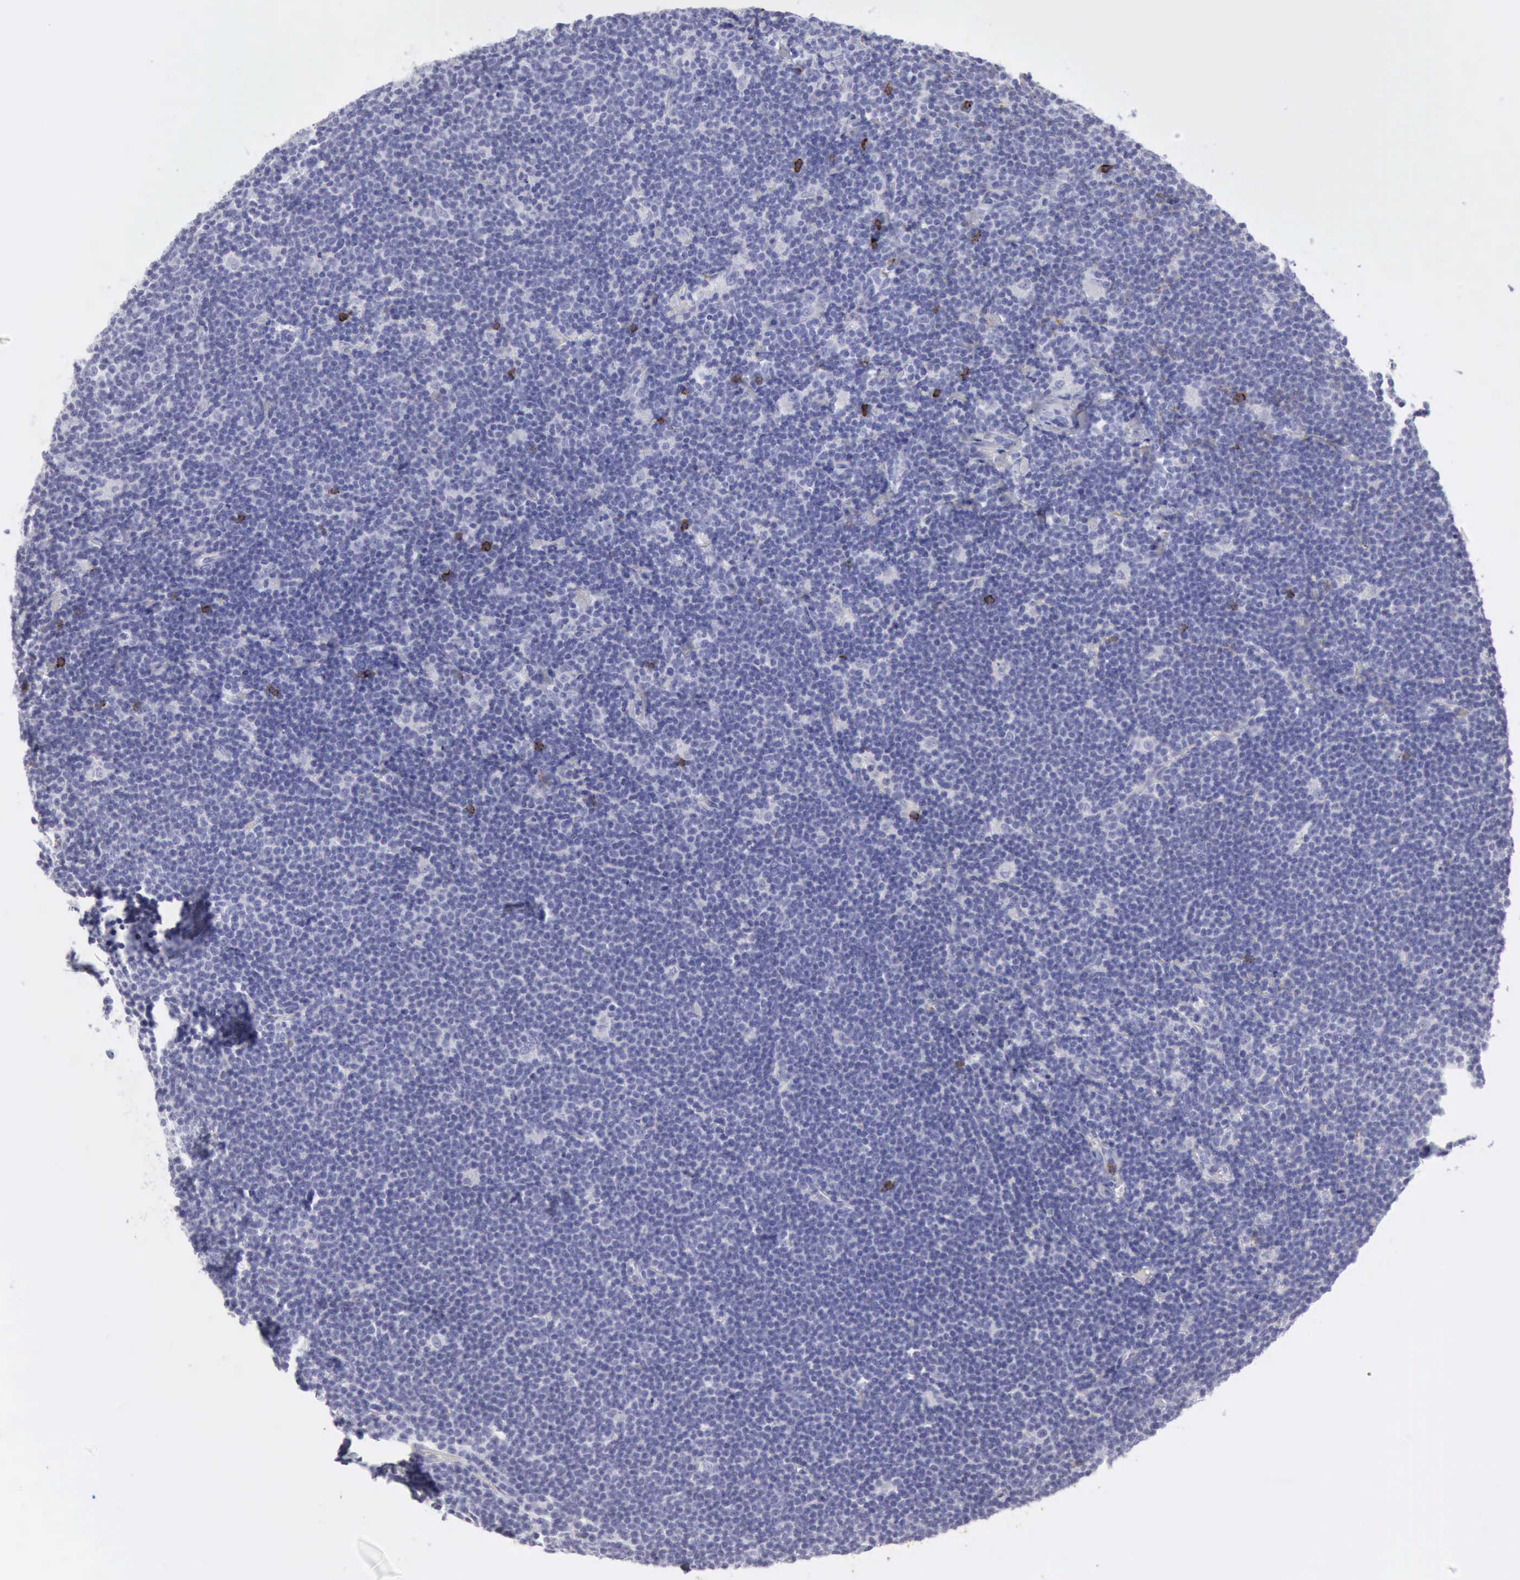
{"staining": {"intensity": "moderate", "quantity": "<25%", "location": "cytoplasmic/membranous,nuclear"}, "tissue": "lymphoma", "cell_type": "Tumor cells", "image_type": "cancer", "snomed": [{"axis": "morphology", "description": "Malignant lymphoma, non-Hodgkin's type, Low grade"}, {"axis": "topography", "description": "Lymph node"}], "caption": "Immunohistochemical staining of low-grade malignant lymphoma, non-Hodgkin's type shows low levels of moderate cytoplasmic/membranous and nuclear protein staining in about <25% of tumor cells. Nuclei are stained in blue.", "gene": "NCAM1", "patient": {"sex": "male", "age": 65}}